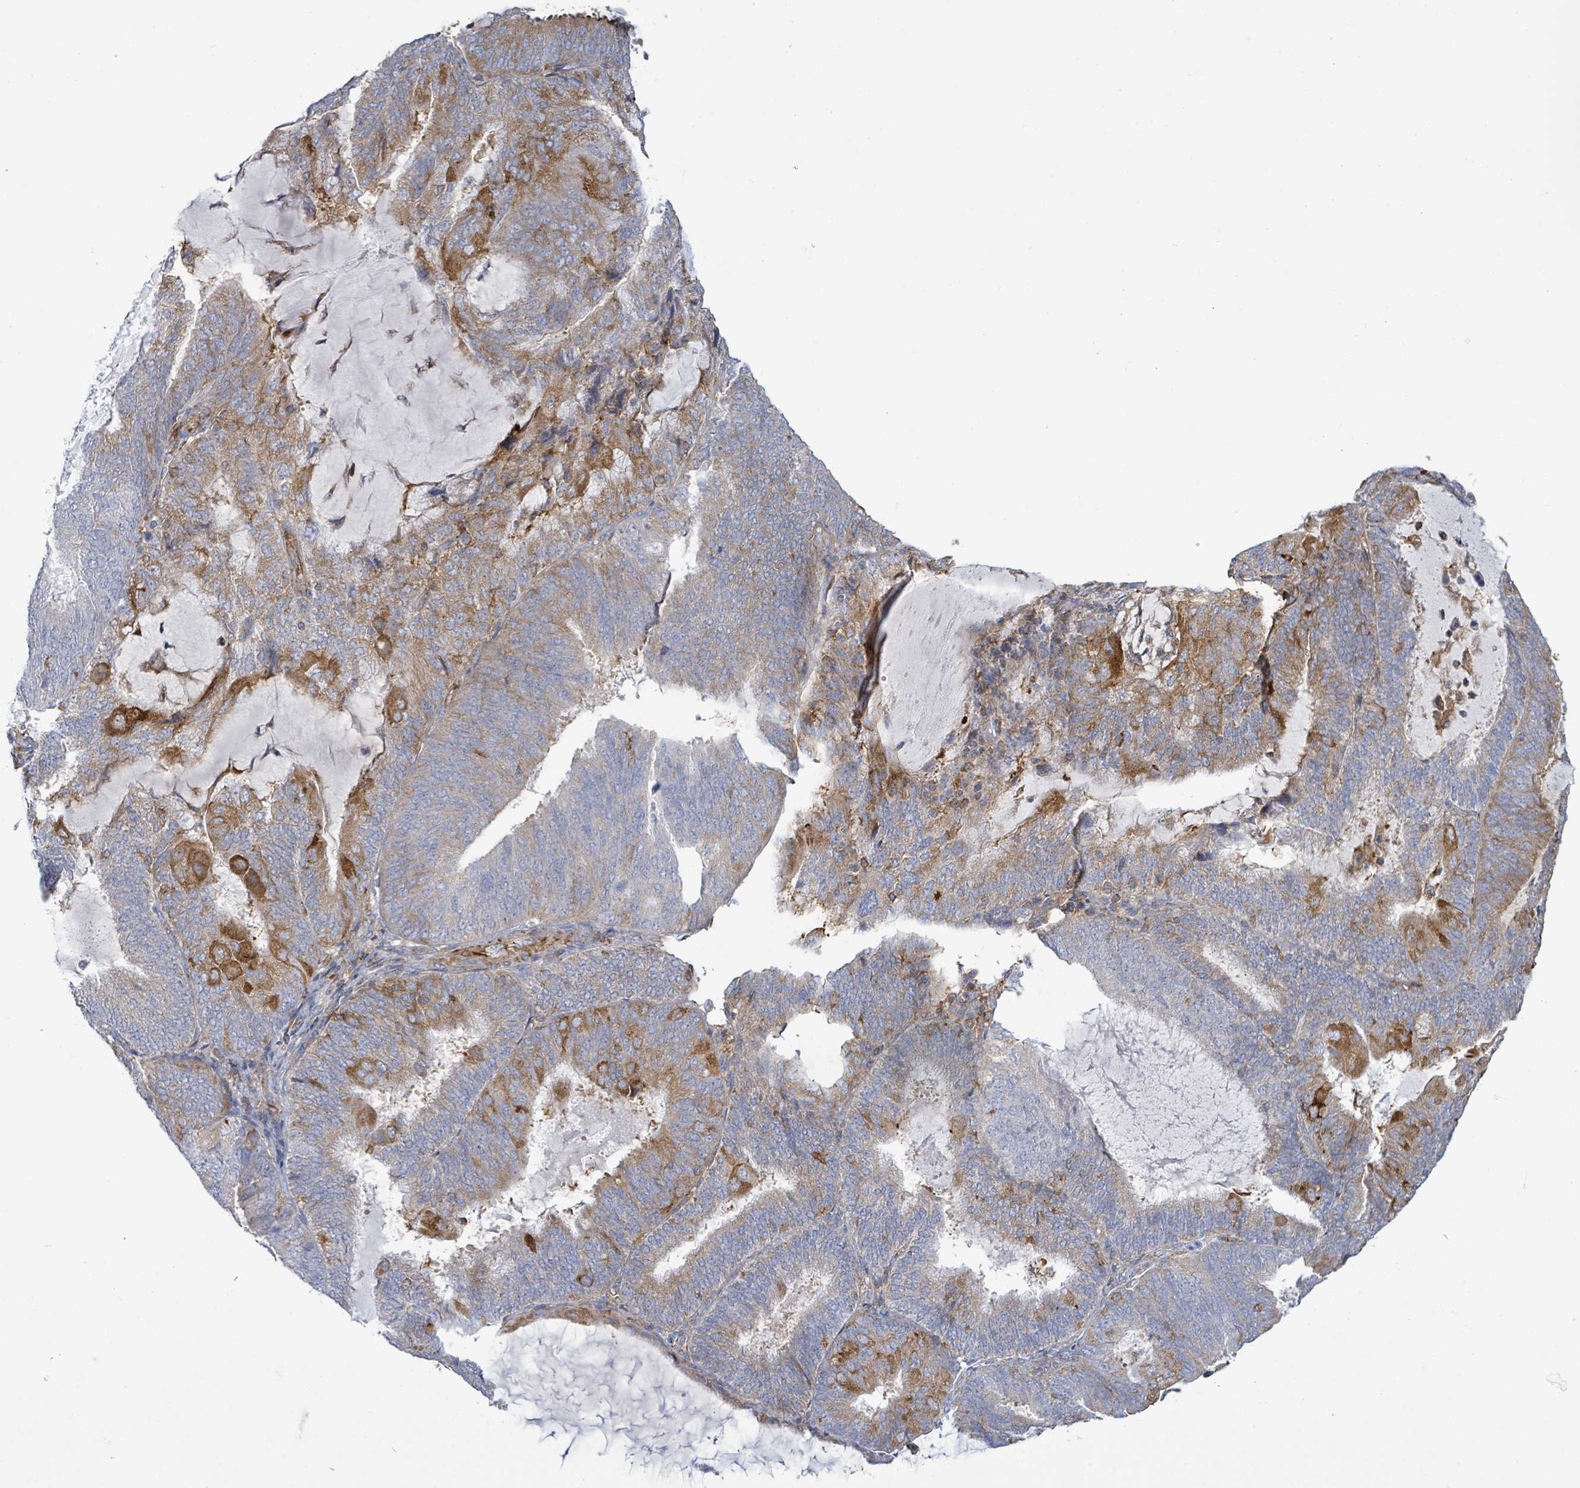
{"staining": {"intensity": "moderate", "quantity": "25%-75%", "location": "cytoplasmic/membranous"}, "tissue": "endometrial cancer", "cell_type": "Tumor cells", "image_type": "cancer", "snomed": [{"axis": "morphology", "description": "Adenocarcinoma, NOS"}, {"axis": "topography", "description": "Endometrium"}], "caption": "A high-resolution micrograph shows immunohistochemistry staining of adenocarcinoma (endometrial), which shows moderate cytoplasmic/membranous positivity in about 25%-75% of tumor cells.", "gene": "EGFL7", "patient": {"sex": "female", "age": 81}}